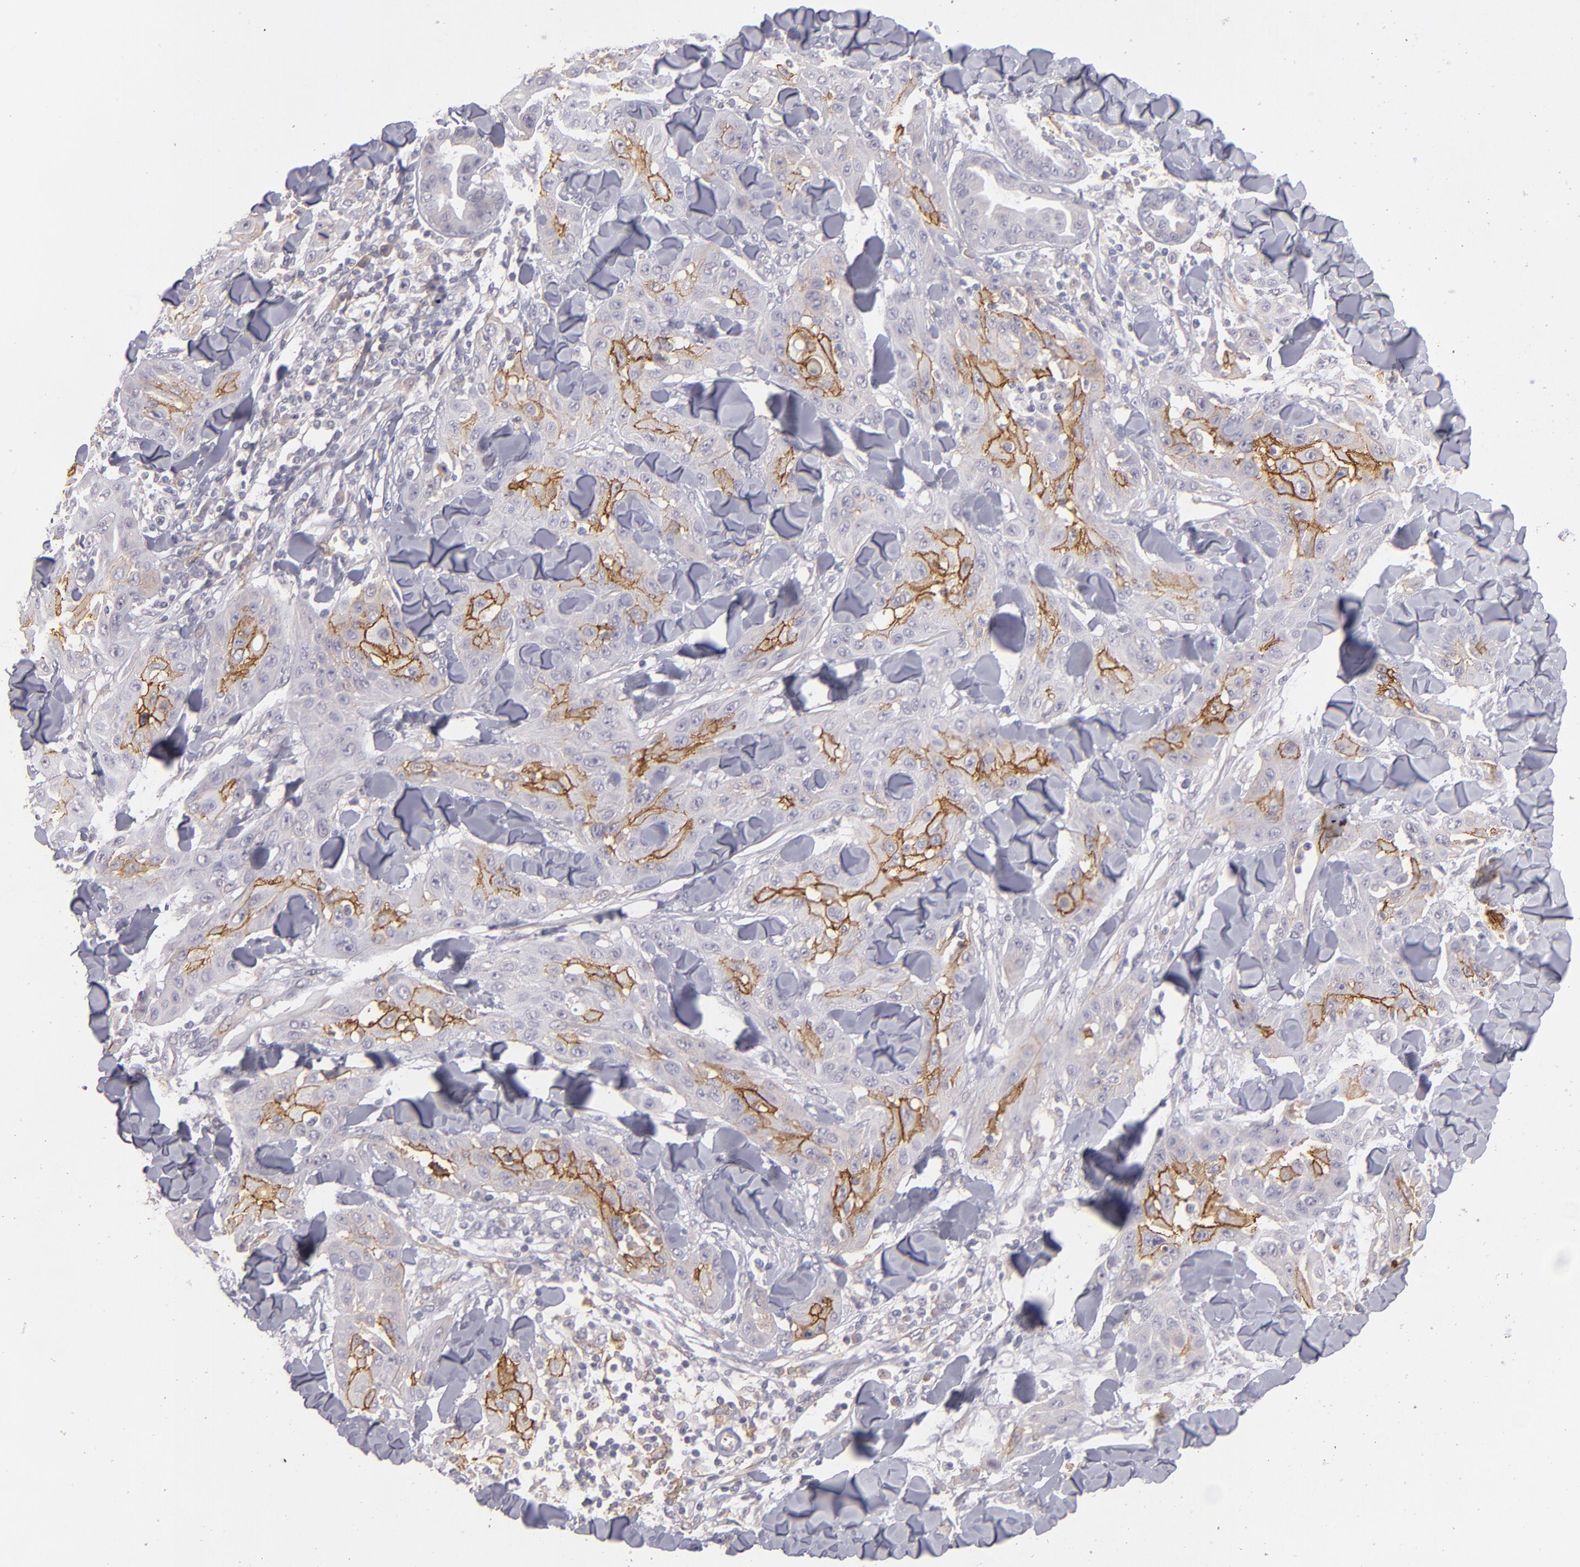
{"staining": {"intensity": "moderate", "quantity": "25%-75%", "location": "cytoplasmic/membranous"}, "tissue": "skin cancer", "cell_type": "Tumor cells", "image_type": "cancer", "snomed": [{"axis": "morphology", "description": "Squamous cell carcinoma, NOS"}, {"axis": "topography", "description": "Skin"}], "caption": "Protein staining shows moderate cytoplasmic/membranous positivity in about 25%-75% of tumor cells in skin cancer (squamous cell carcinoma).", "gene": "THBD", "patient": {"sex": "male", "age": 24}}